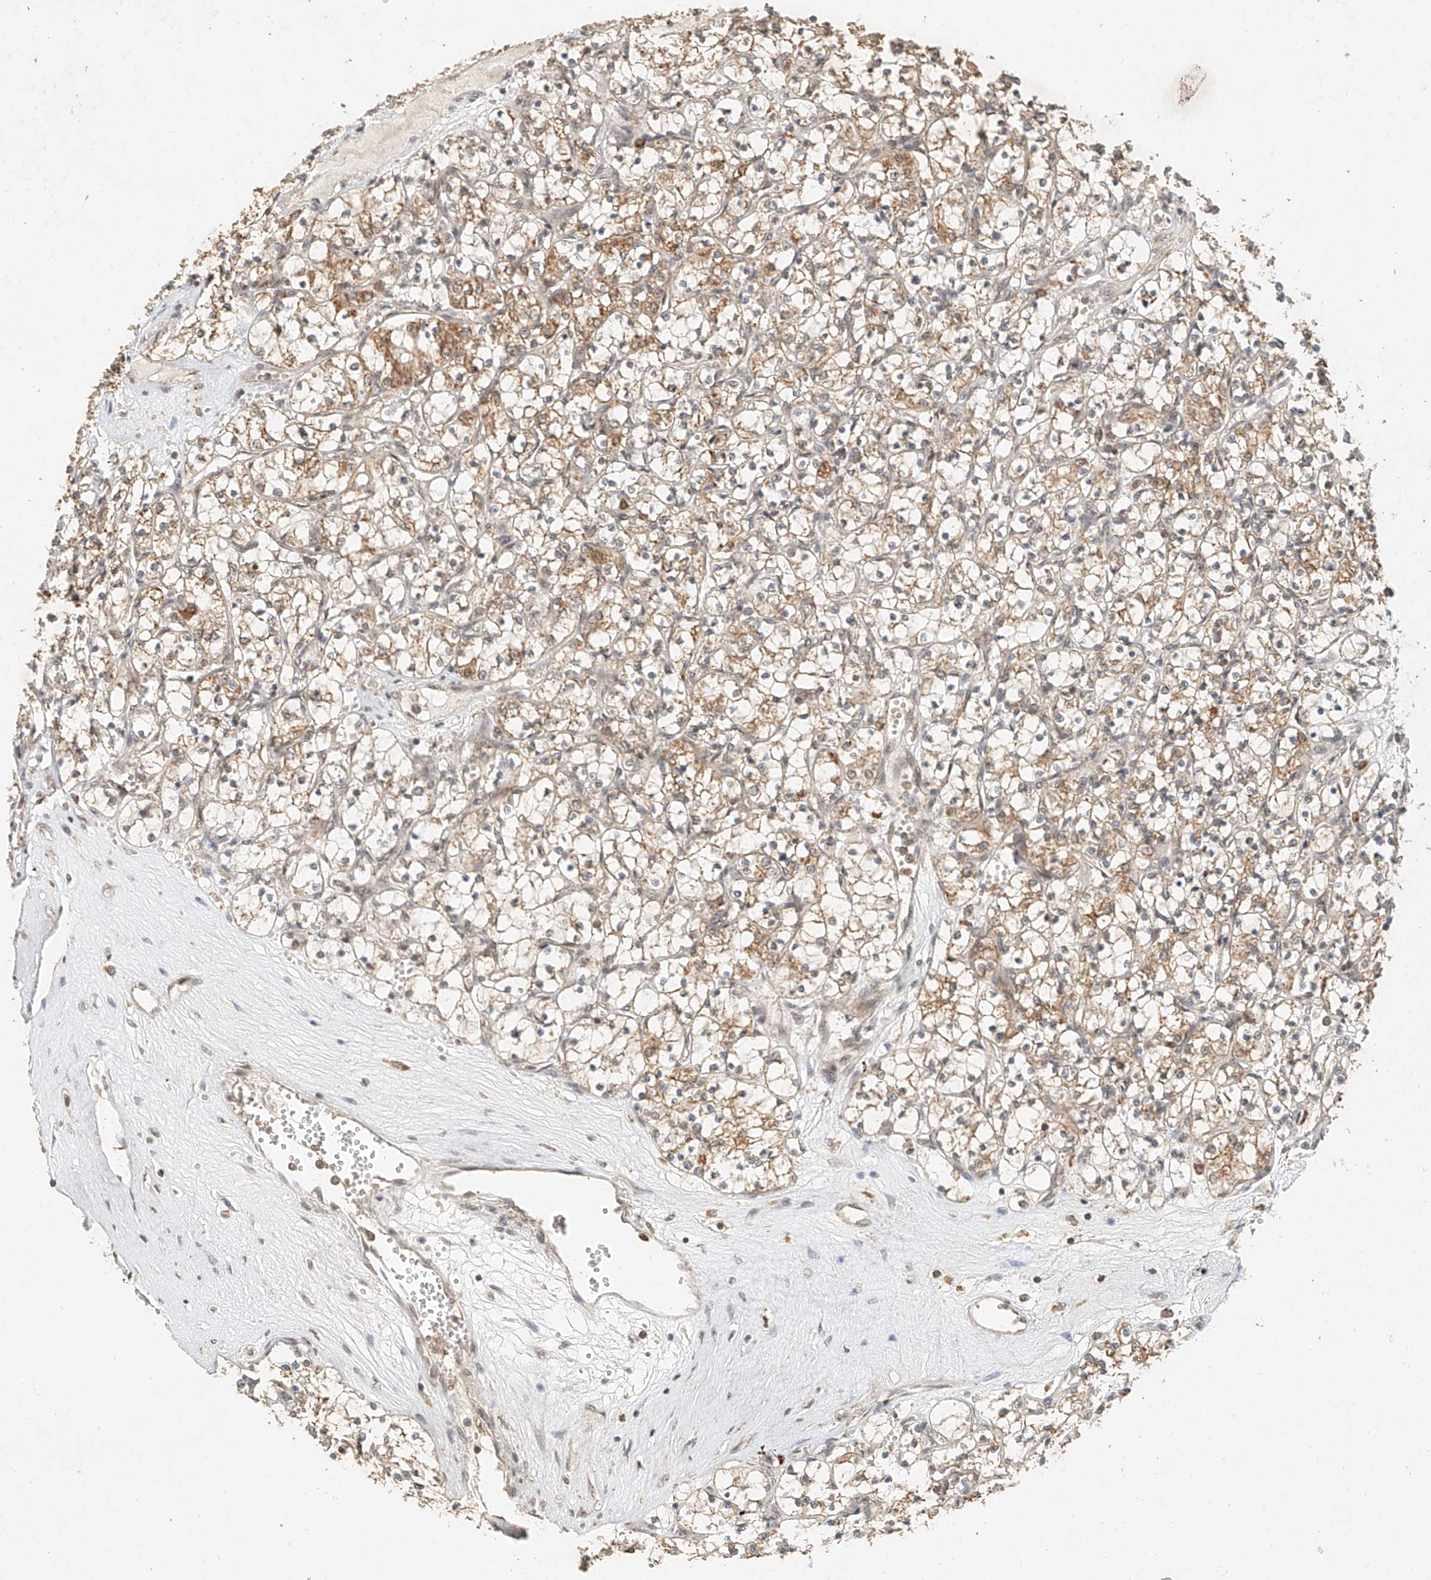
{"staining": {"intensity": "moderate", "quantity": "25%-75%", "location": "cytoplasmic/membranous"}, "tissue": "renal cancer", "cell_type": "Tumor cells", "image_type": "cancer", "snomed": [{"axis": "morphology", "description": "Adenocarcinoma, NOS"}, {"axis": "topography", "description": "Kidney"}], "caption": "Immunohistochemistry of human renal adenocarcinoma demonstrates medium levels of moderate cytoplasmic/membranous positivity in approximately 25%-75% of tumor cells.", "gene": "CXorf58", "patient": {"sex": "female", "age": 69}}